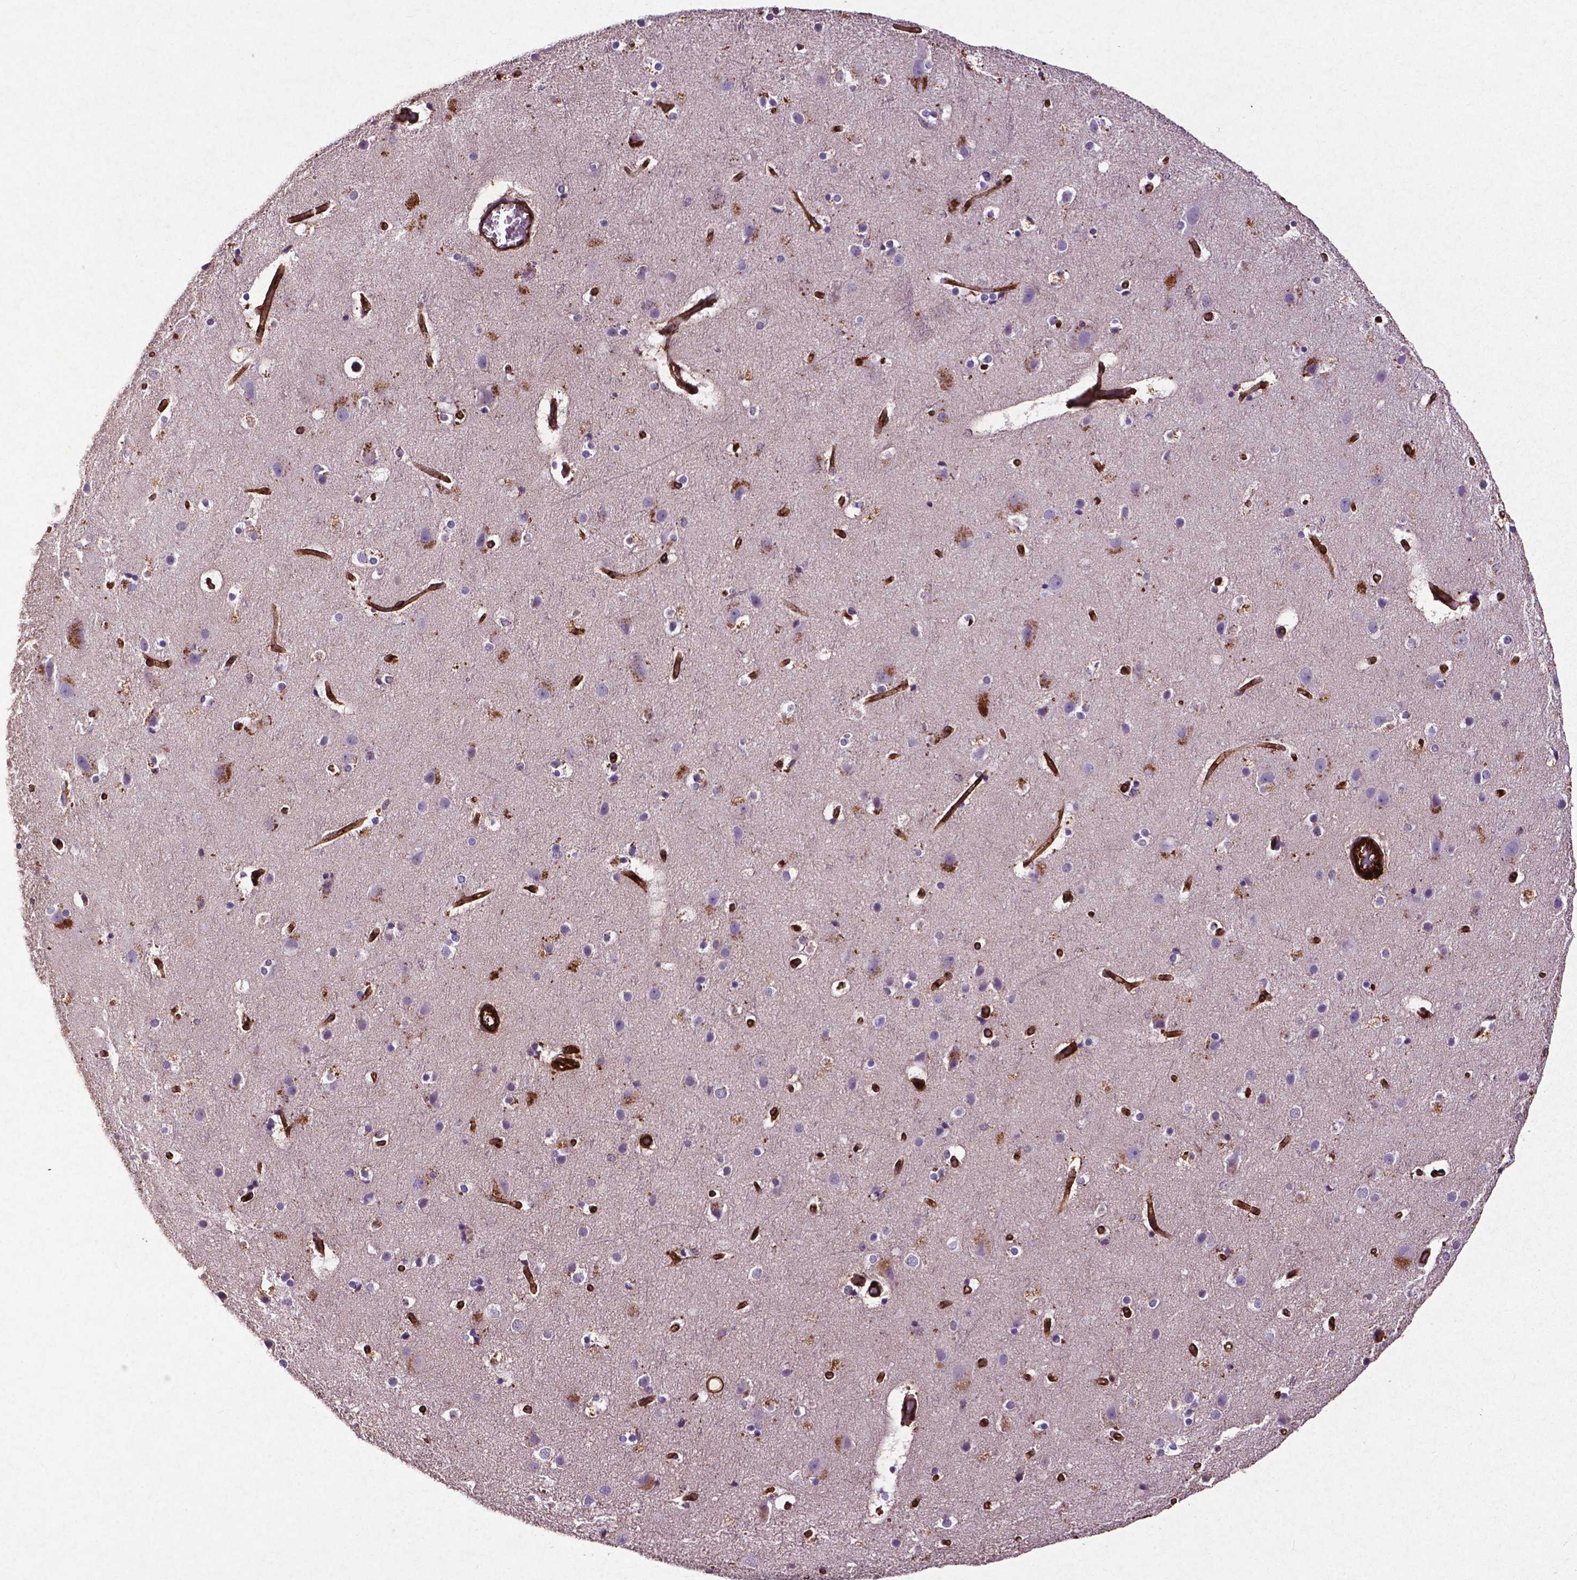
{"staining": {"intensity": "strong", "quantity": ">75%", "location": "cytoplasmic/membranous"}, "tissue": "cerebral cortex", "cell_type": "Endothelial cells", "image_type": "normal", "snomed": [{"axis": "morphology", "description": "Normal tissue, NOS"}, {"axis": "topography", "description": "Cerebral cortex"}], "caption": "Cerebral cortex stained with IHC displays strong cytoplasmic/membranous expression in about >75% of endothelial cells.", "gene": "RRAS", "patient": {"sex": "female", "age": 52}}